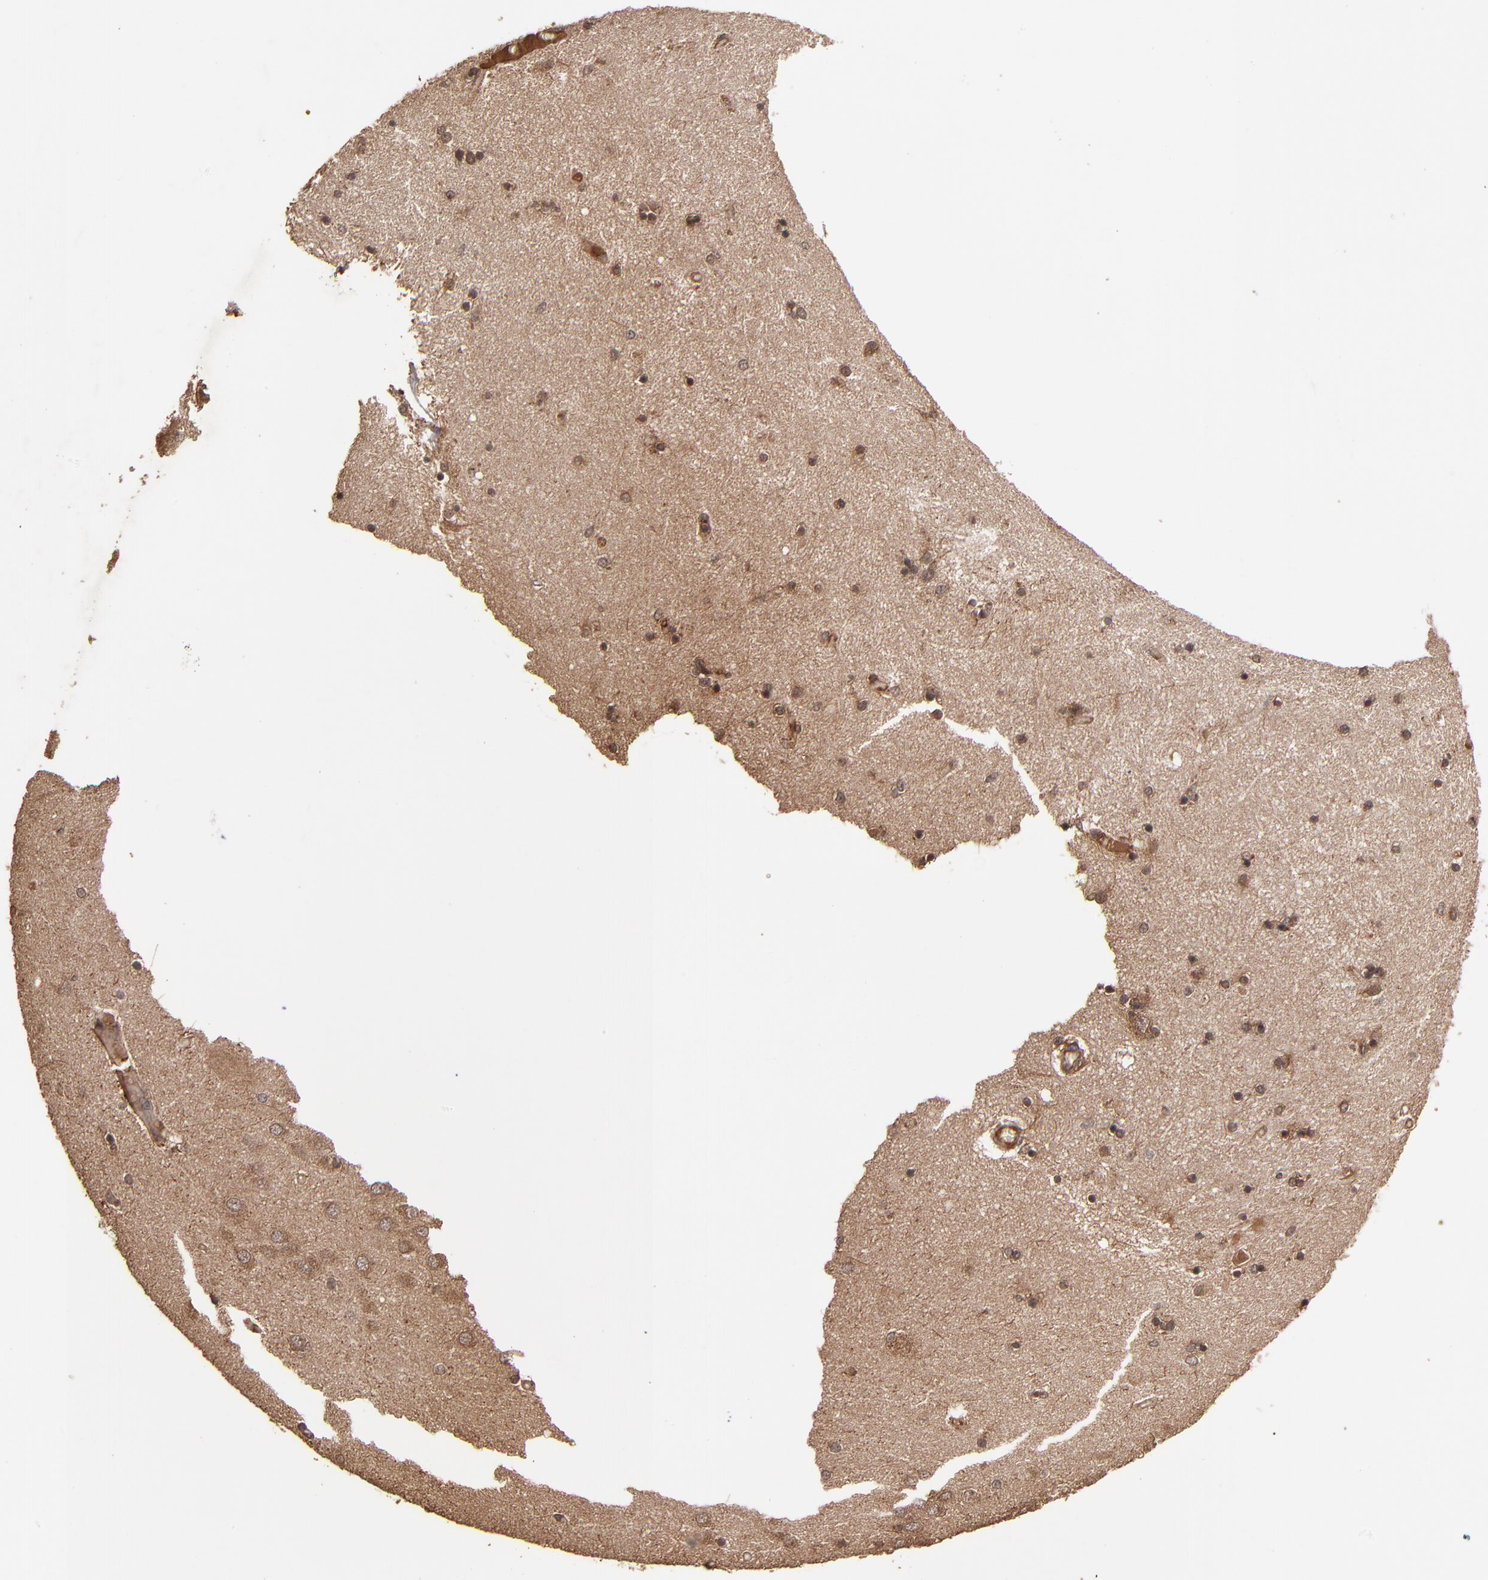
{"staining": {"intensity": "moderate", "quantity": "25%-75%", "location": "cytoplasmic/membranous"}, "tissue": "hippocampus", "cell_type": "Glial cells", "image_type": "normal", "snomed": [{"axis": "morphology", "description": "Normal tissue, NOS"}, {"axis": "topography", "description": "Hippocampus"}], "caption": "The photomicrograph reveals staining of benign hippocampus, revealing moderate cytoplasmic/membranous protein expression (brown color) within glial cells.", "gene": "NFE2L2", "patient": {"sex": "female", "age": 54}}